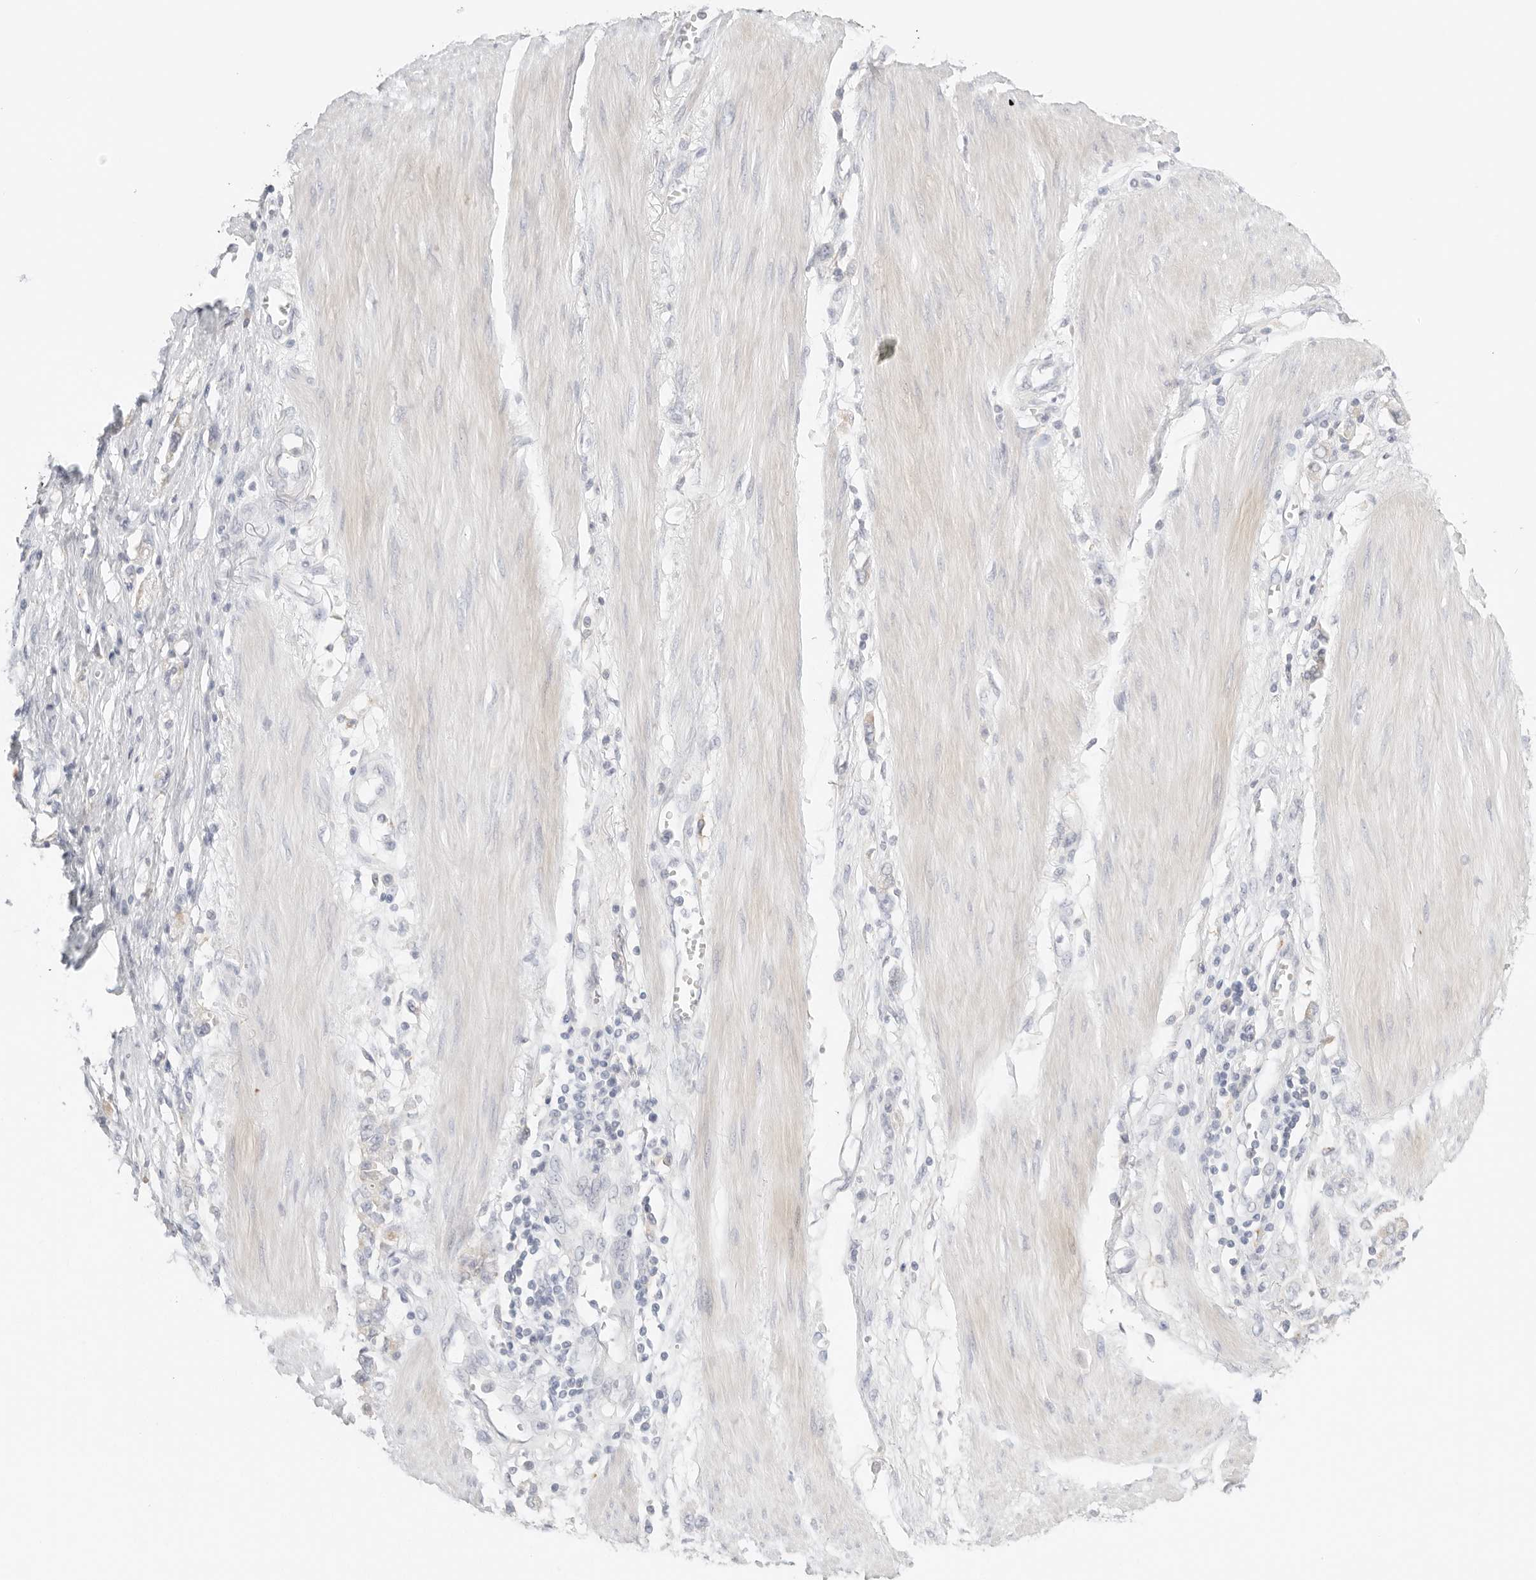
{"staining": {"intensity": "negative", "quantity": "none", "location": "none"}, "tissue": "stomach cancer", "cell_type": "Tumor cells", "image_type": "cancer", "snomed": [{"axis": "morphology", "description": "Adenocarcinoma, NOS"}, {"axis": "topography", "description": "Stomach"}], "caption": "A high-resolution image shows immunohistochemistry (IHC) staining of stomach cancer, which shows no significant positivity in tumor cells.", "gene": "CEP120", "patient": {"sex": "female", "age": 76}}